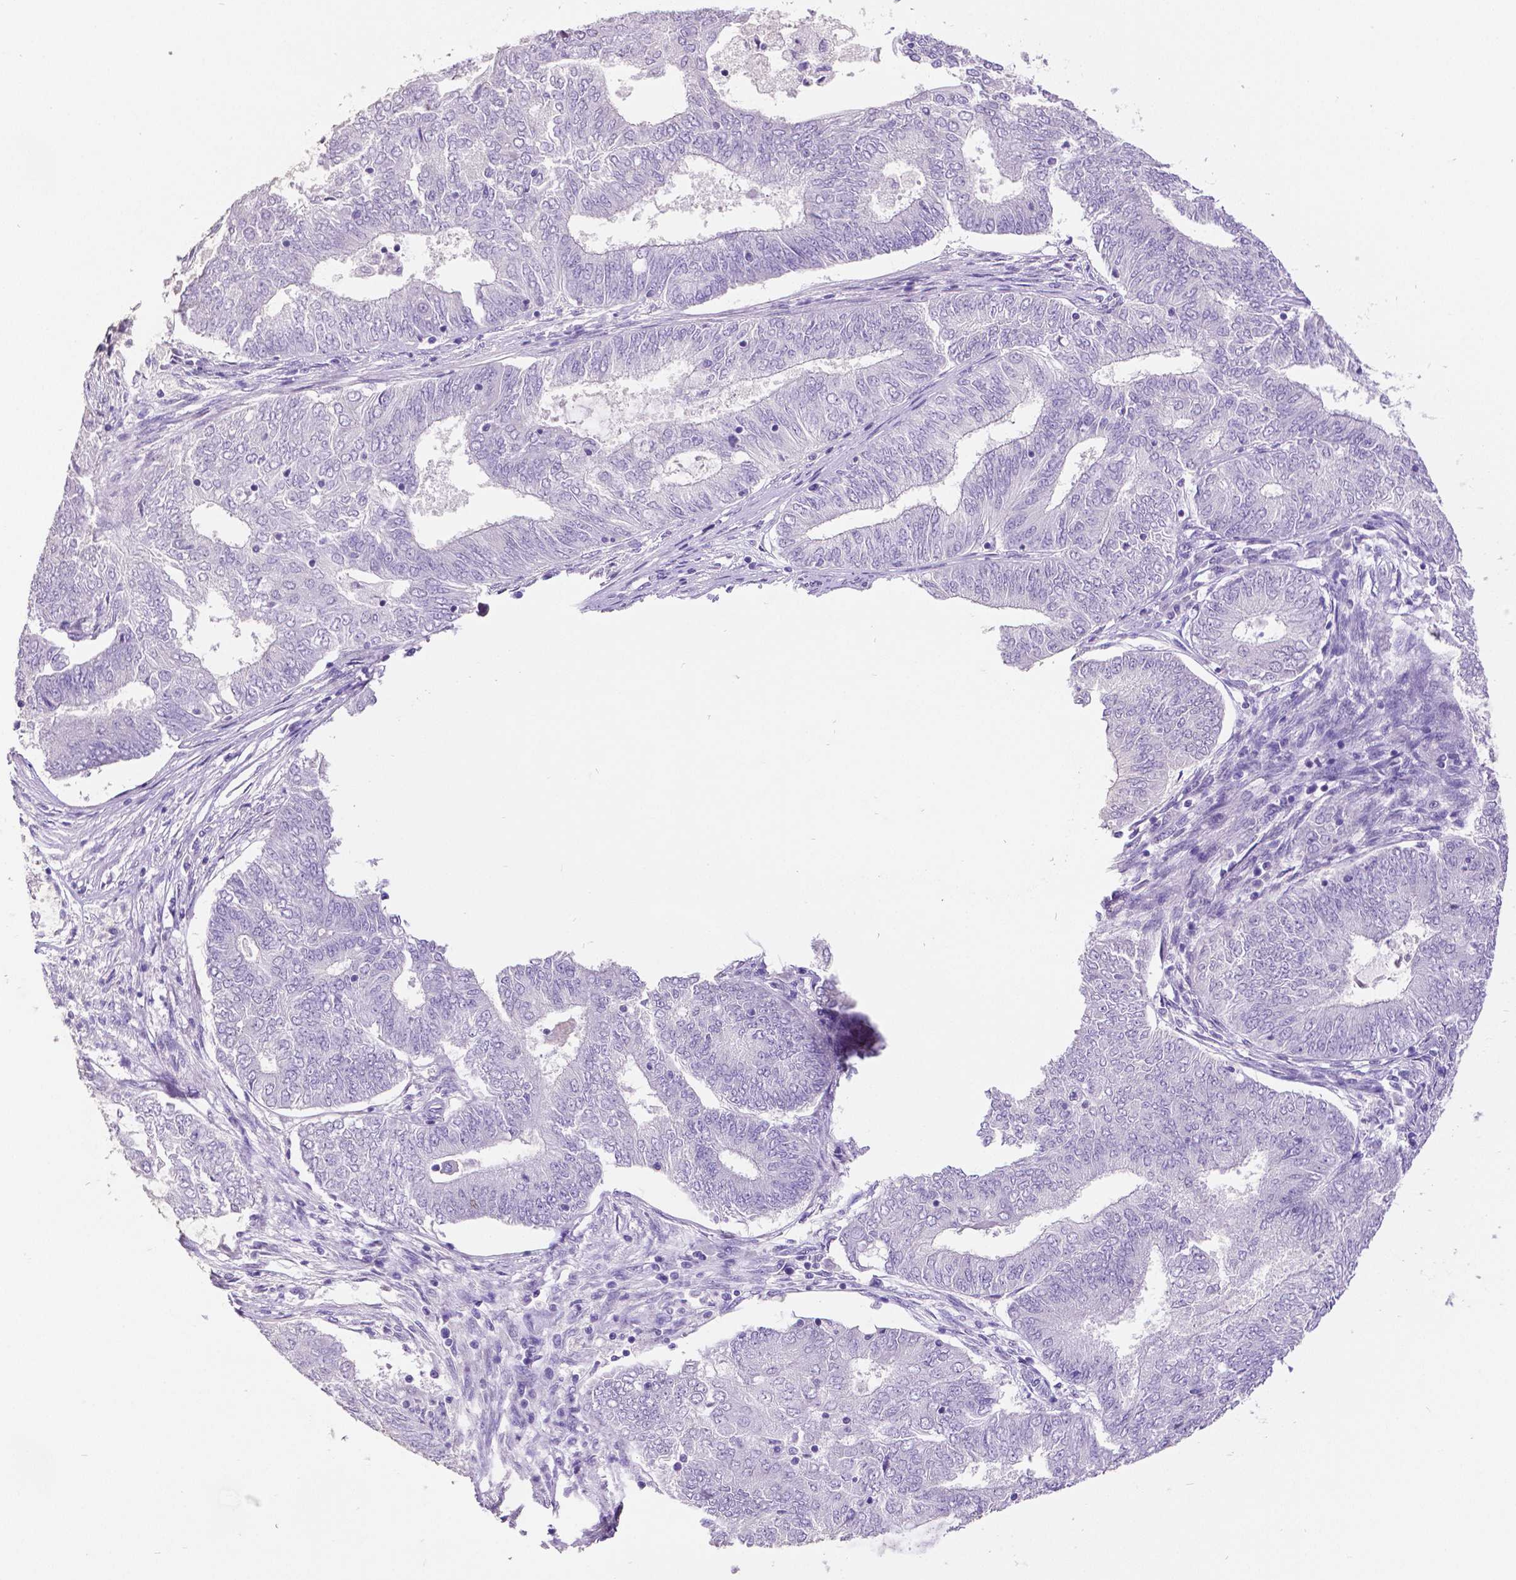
{"staining": {"intensity": "negative", "quantity": "none", "location": "none"}, "tissue": "endometrial cancer", "cell_type": "Tumor cells", "image_type": "cancer", "snomed": [{"axis": "morphology", "description": "Adenocarcinoma, NOS"}, {"axis": "topography", "description": "Endometrium"}], "caption": "High magnification brightfield microscopy of endometrial adenocarcinoma stained with DAB (brown) and counterstained with hematoxylin (blue): tumor cells show no significant staining.", "gene": "SATB2", "patient": {"sex": "female", "age": 62}}